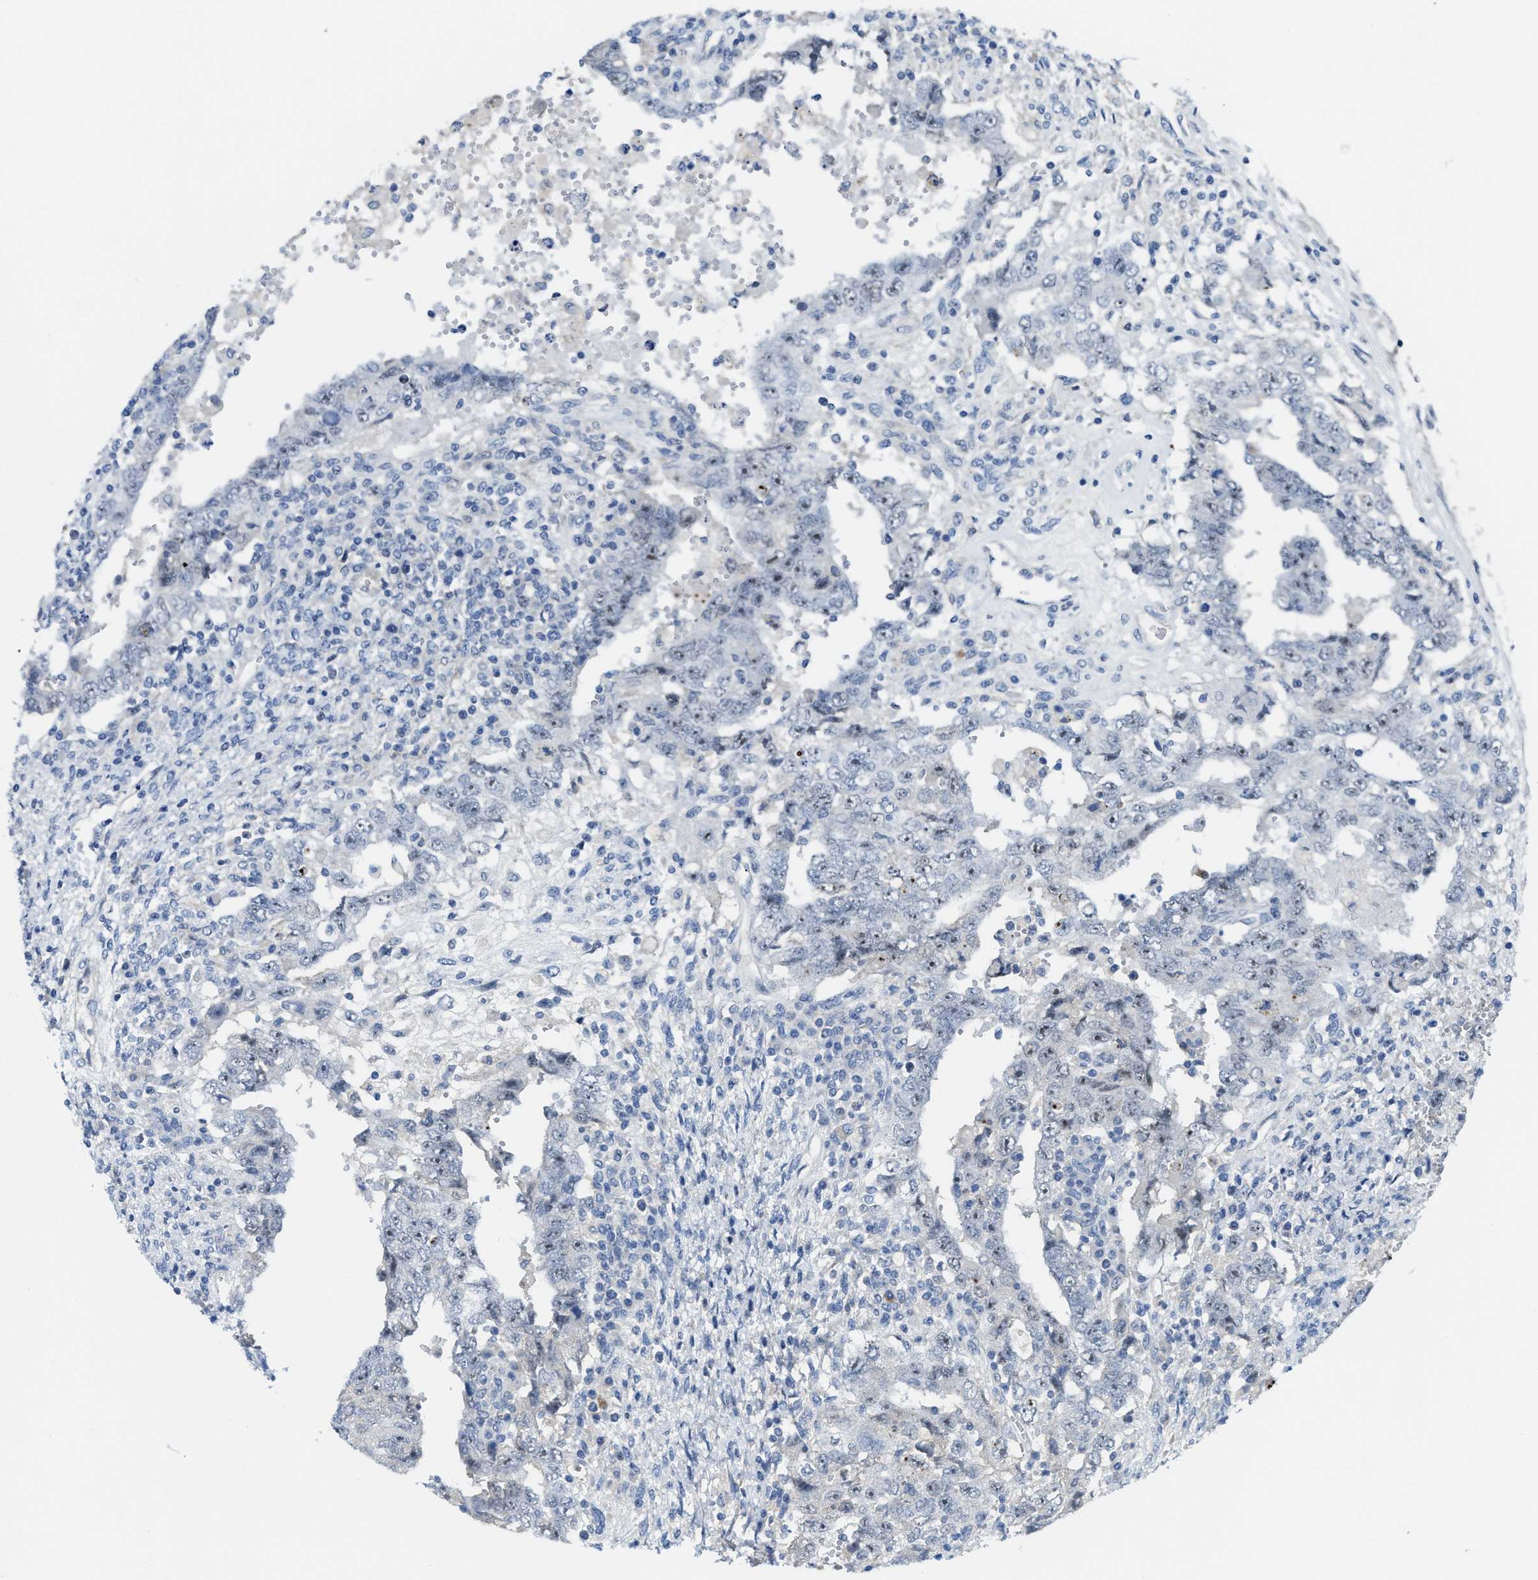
{"staining": {"intensity": "weak", "quantity": "<25%", "location": "nuclear"}, "tissue": "testis cancer", "cell_type": "Tumor cells", "image_type": "cancer", "snomed": [{"axis": "morphology", "description": "Carcinoma, Embryonal, NOS"}, {"axis": "topography", "description": "Testis"}], "caption": "An IHC image of testis cancer (embryonal carcinoma) is shown. There is no staining in tumor cells of testis cancer (embryonal carcinoma). Brightfield microscopy of immunohistochemistry (IHC) stained with DAB (brown) and hematoxylin (blue), captured at high magnification.", "gene": "ZNF783", "patient": {"sex": "male", "age": 26}}